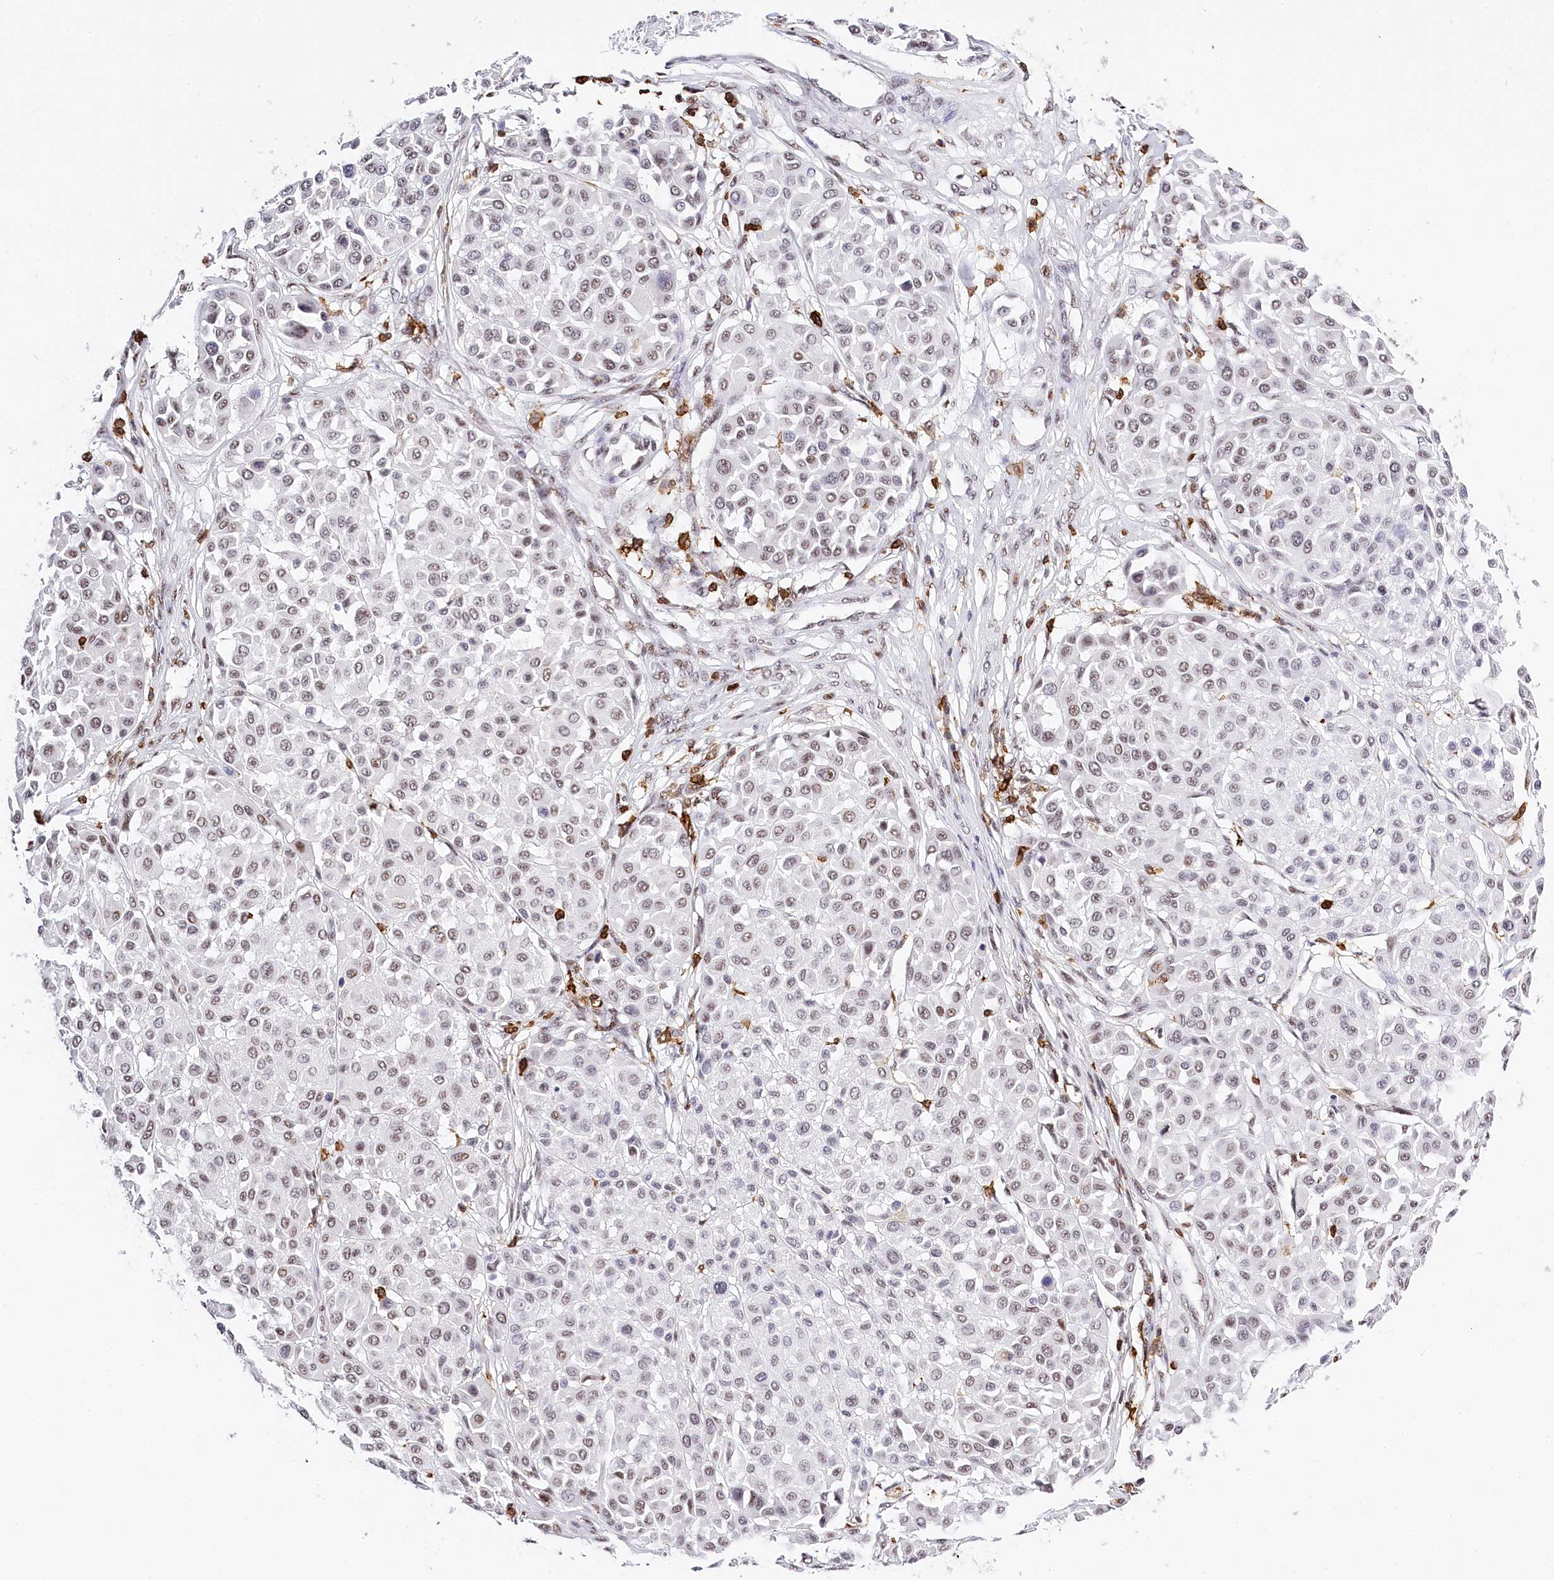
{"staining": {"intensity": "weak", "quantity": "25%-75%", "location": "nuclear"}, "tissue": "melanoma", "cell_type": "Tumor cells", "image_type": "cancer", "snomed": [{"axis": "morphology", "description": "Malignant melanoma, Metastatic site"}, {"axis": "topography", "description": "Soft tissue"}], "caption": "The micrograph exhibits staining of melanoma, revealing weak nuclear protein staining (brown color) within tumor cells.", "gene": "BARD1", "patient": {"sex": "male", "age": 41}}